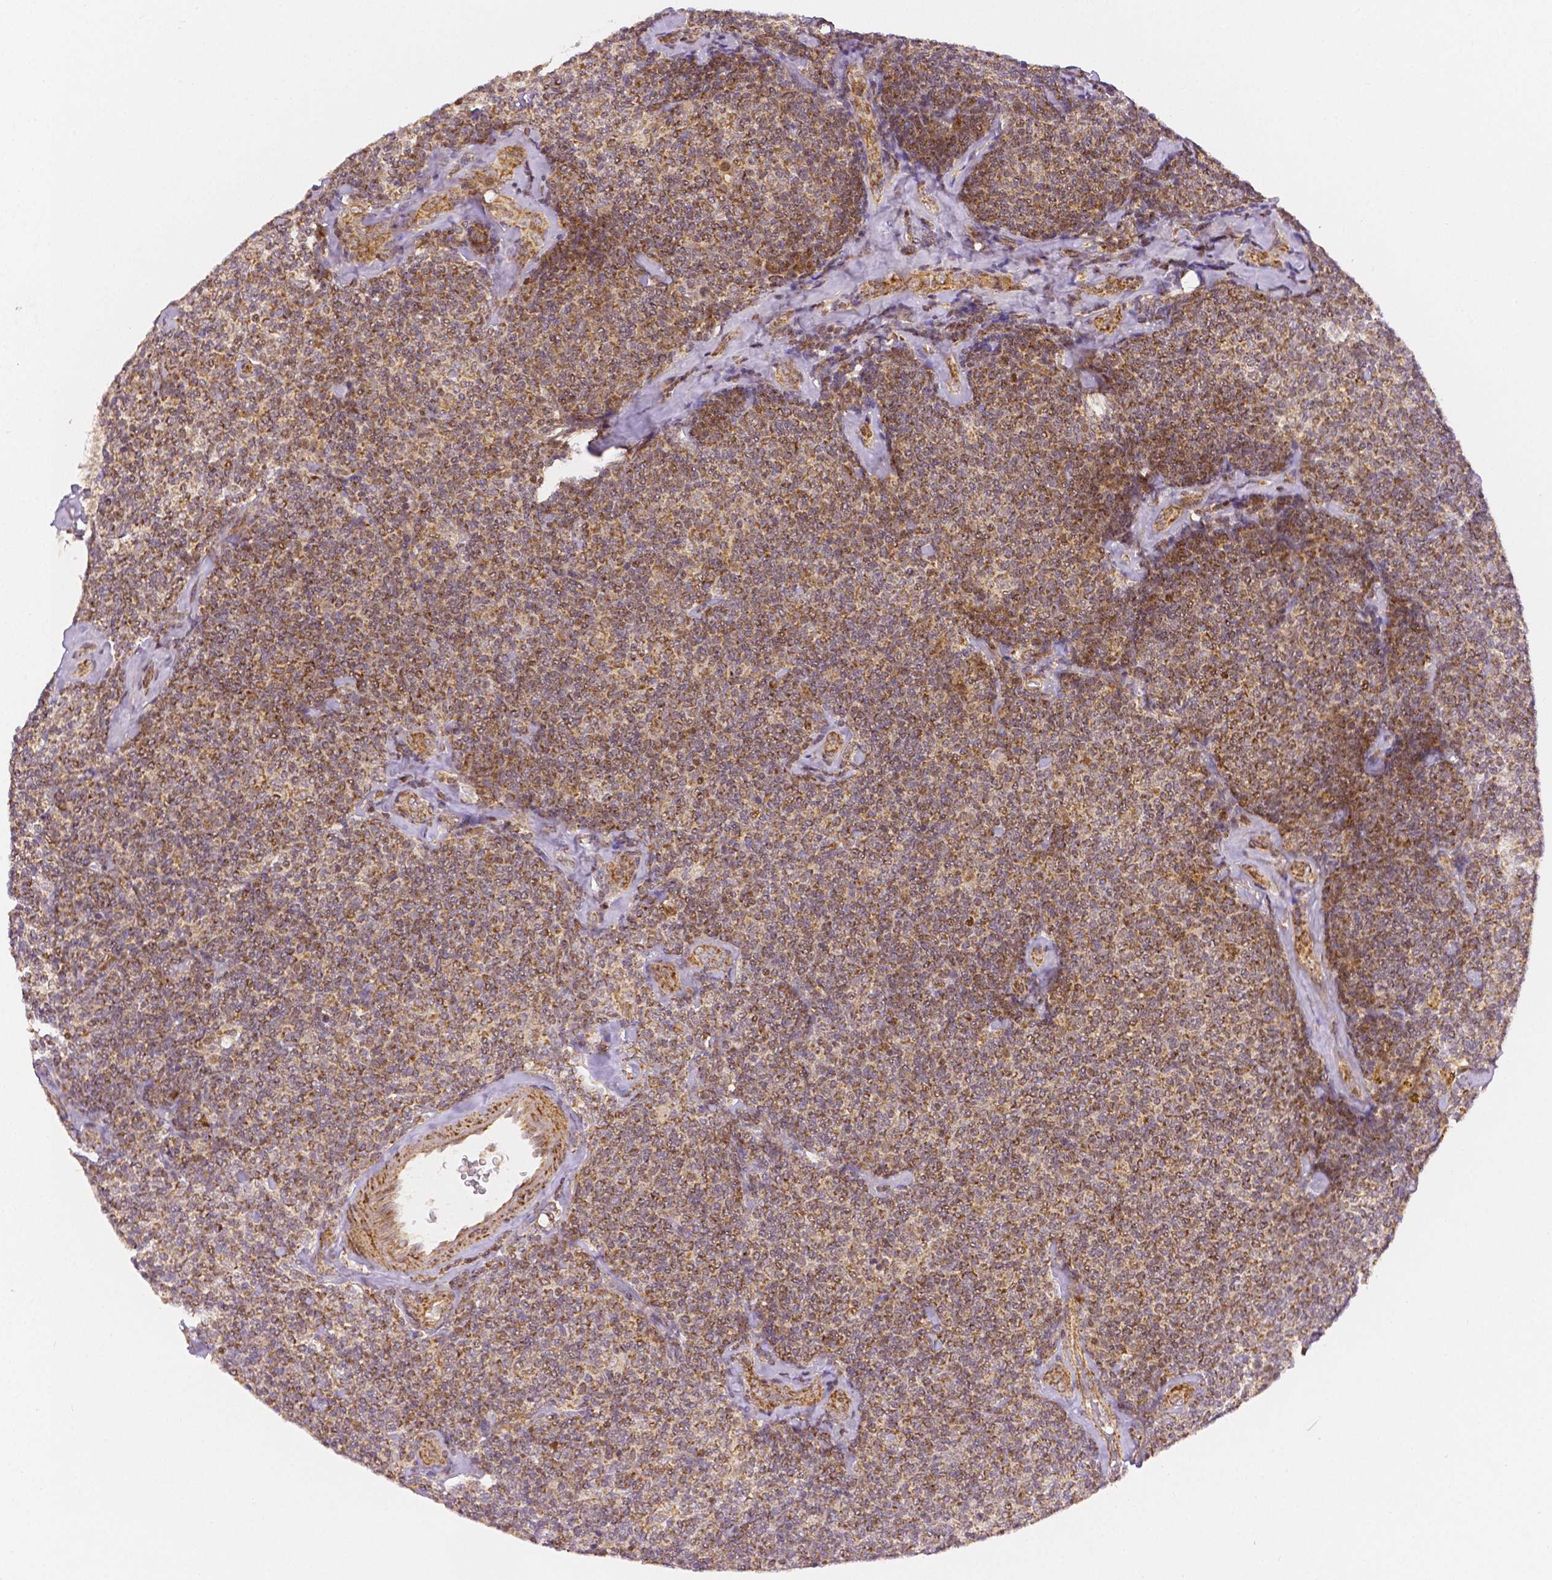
{"staining": {"intensity": "moderate", "quantity": ">75%", "location": "cytoplasmic/membranous,nuclear"}, "tissue": "lymphoma", "cell_type": "Tumor cells", "image_type": "cancer", "snomed": [{"axis": "morphology", "description": "Malignant lymphoma, non-Hodgkin's type, Low grade"}, {"axis": "topography", "description": "Lymph node"}], "caption": "A photomicrograph of human low-grade malignant lymphoma, non-Hodgkin's type stained for a protein reveals moderate cytoplasmic/membranous and nuclear brown staining in tumor cells.", "gene": "RHOT1", "patient": {"sex": "female", "age": 56}}